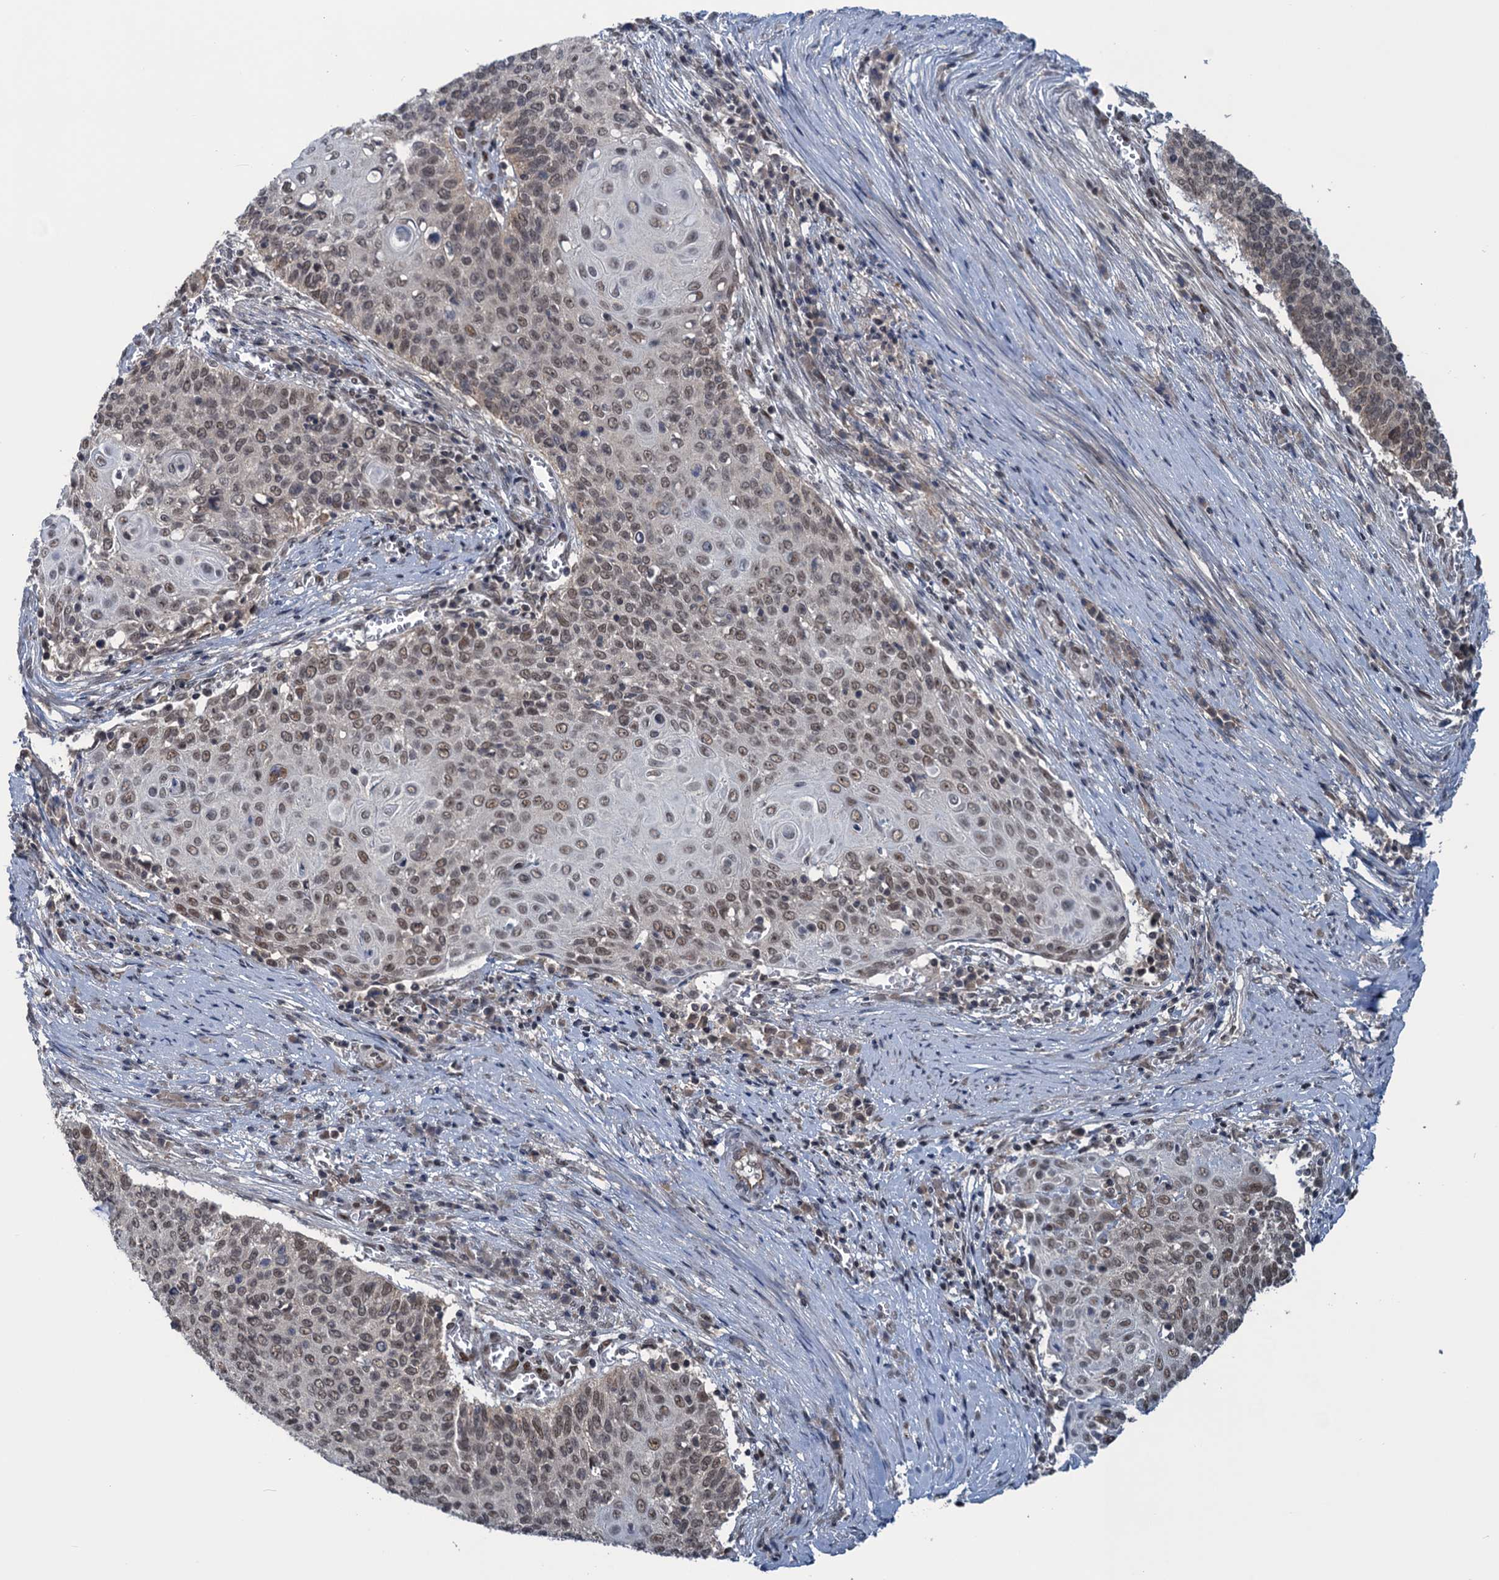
{"staining": {"intensity": "moderate", "quantity": ">75%", "location": "nuclear"}, "tissue": "cervical cancer", "cell_type": "Tumor cells", "image_type": "cancer", "snomed": [{"axis": "morphology", "description": "Squamous cell carcinoma, NOS"}, {"axis": "topography", "description": "Cervix"}], "caption": "Protein staining displays moderate nuclear staining in about >75% of tumor cells in cervical cancer (squamous cell carcinoma). (brown staining indicates protein expression, while blue staining denotes nuclei).", "gene": "SAE1", "patient": {"sex": "female", "age": 39}}